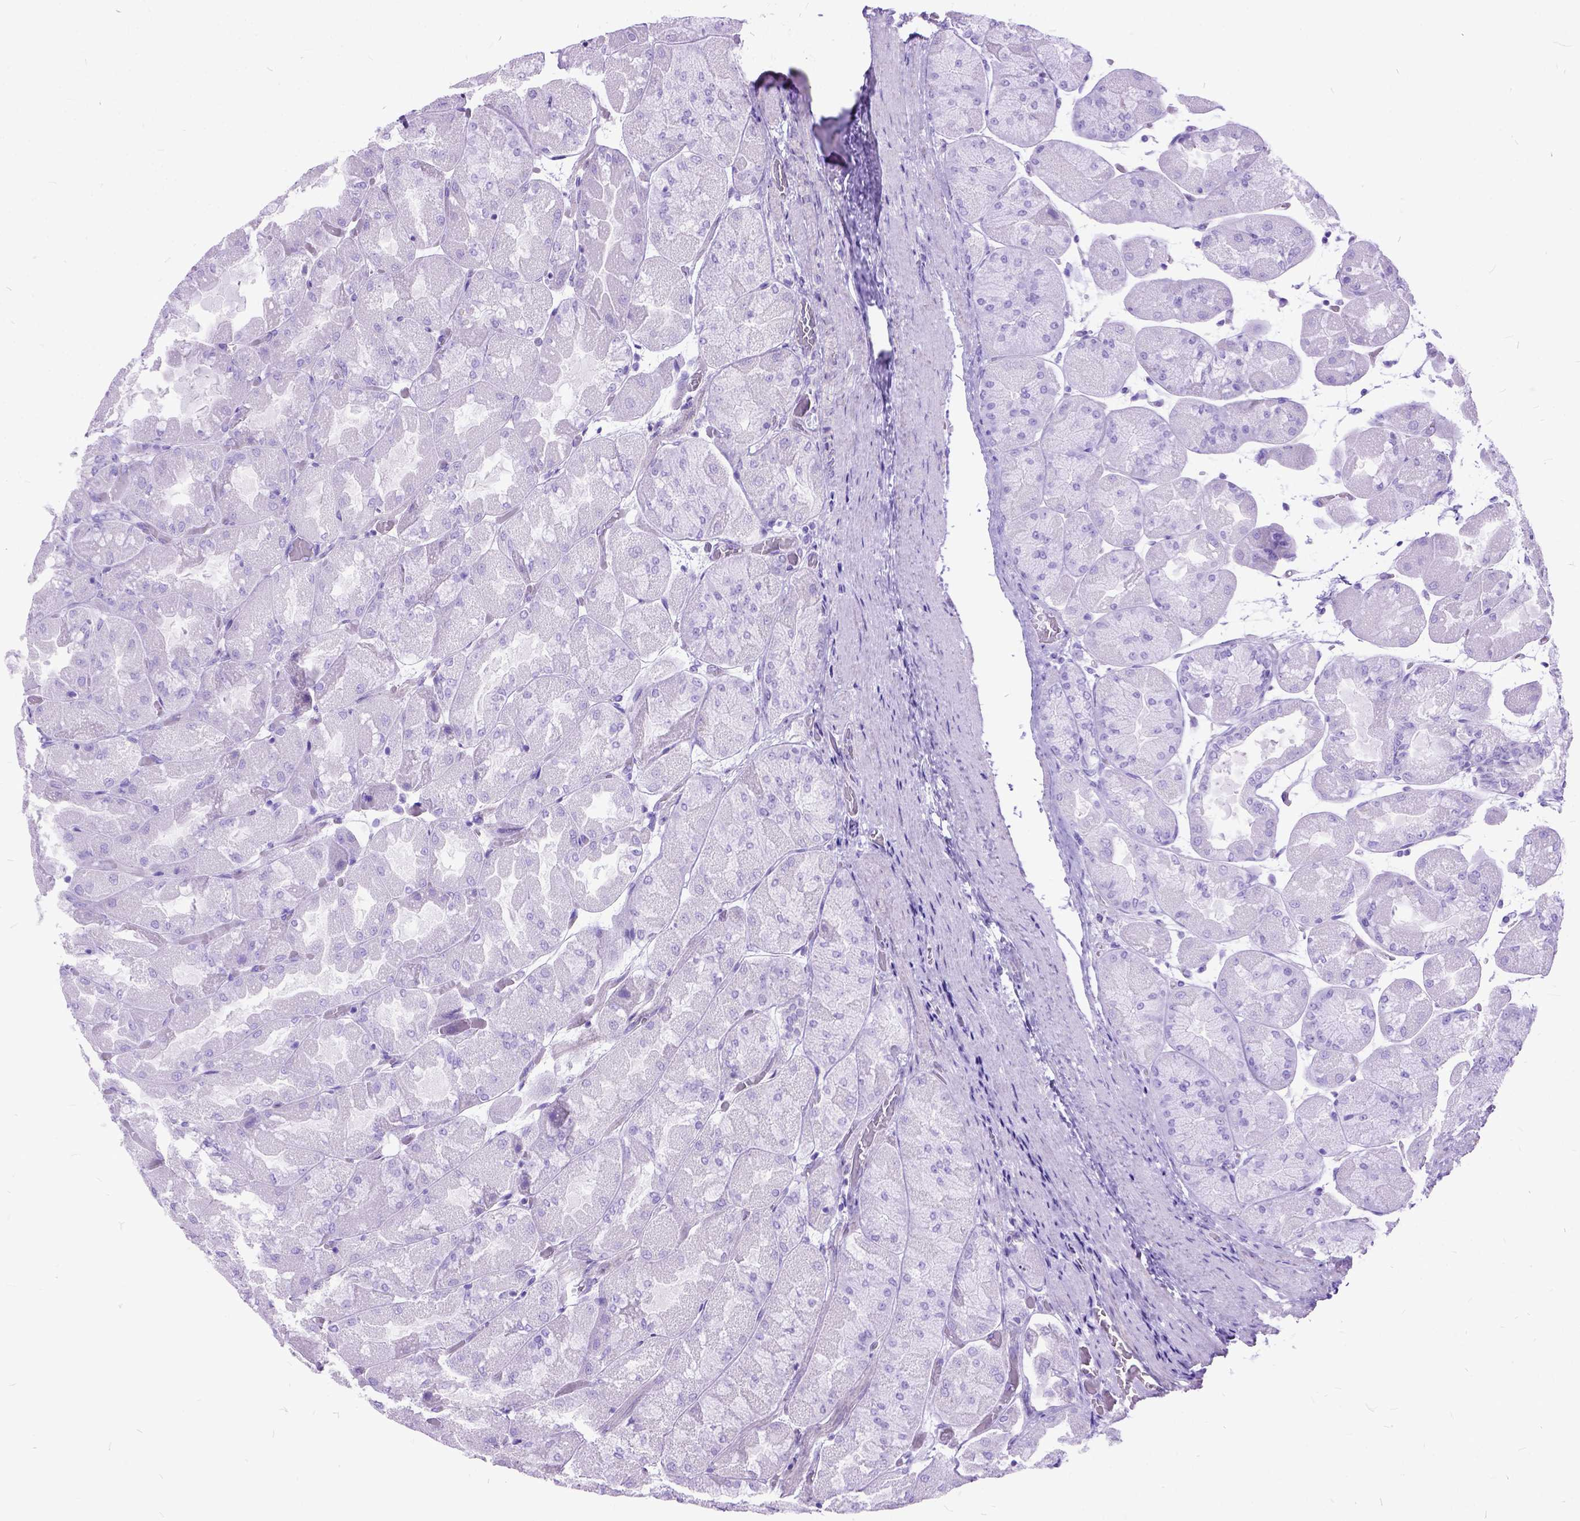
{"staining": {"intensity": "negative", "quantity": "none", "location": "none"}, "tissue": "stomach", "cell_type": "Glandular cells", "image_type": "normal", "snomed": [{"axis": "morphology", "description": "Normal tissue, NOS"}, {"axis": "topography", "description": "Stomach"}], "caption": "An IHC histopathology image of normal stomach is shown. There is no staining in glandular cells of stomach.", "gene": "ARL9", "patient": {"sex": "female", "age": 61}}